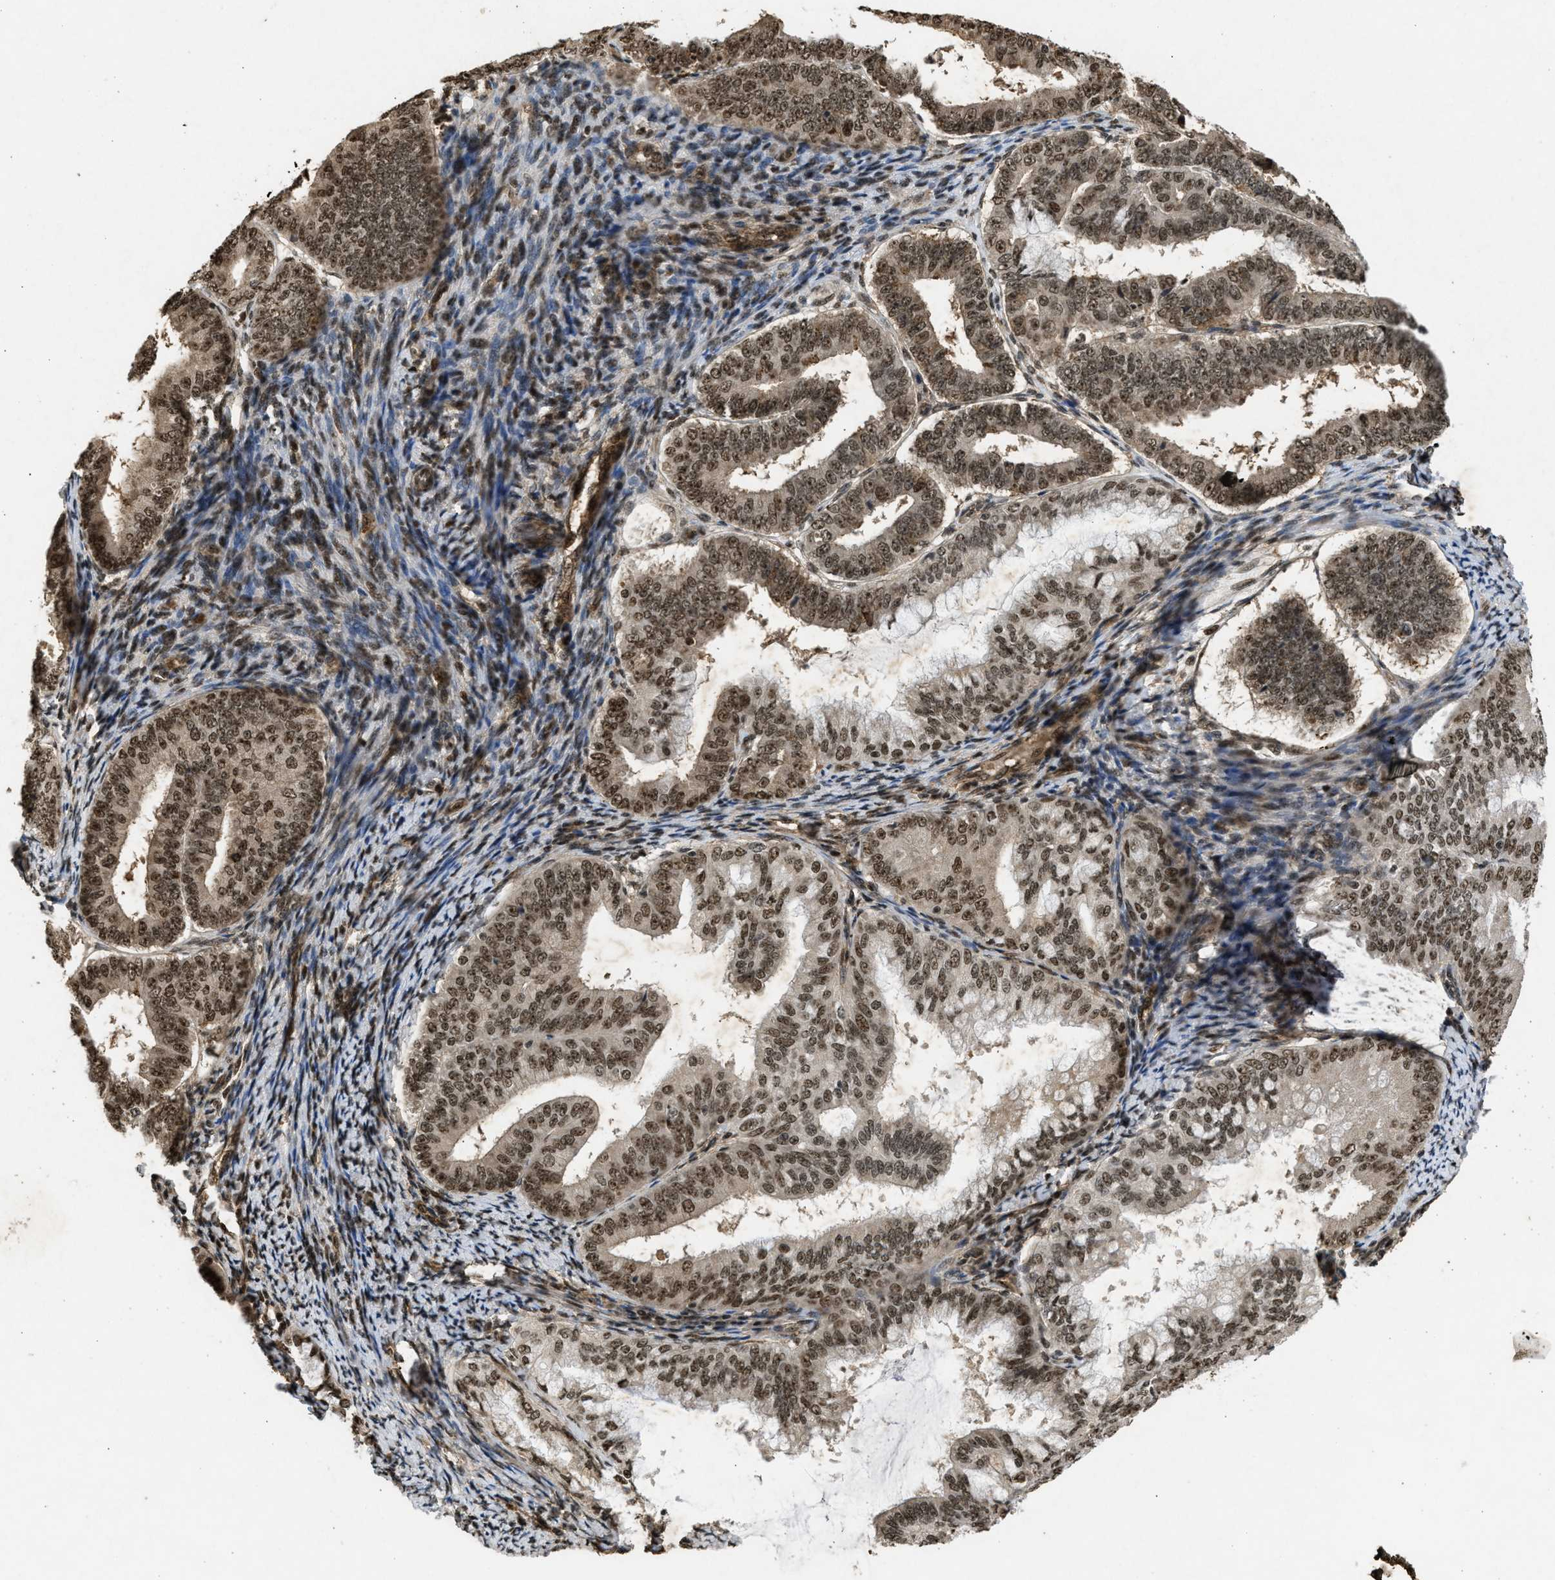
{"staining": {"intensity": "moderate", "quantity": ">75%", "location": "cytoplasmic/membranous,nuclear"}, "tissue": "endometrial cancer", "cell_type": "Tumor cells", "image_type": "cancer", "snomed": [{"axis": "morphology", "description": "Adenocarcinoma, NOS"}, {"axis": "topography", "description": "Endometrium"}], "caption": "Moderate cytoplasmic/membranous and nuclear protein expression is identified in about >75% of tumor cells in endometrial cancer.", "gene": "TFDP2", "patient": {"sex": "female", "age": 63}}